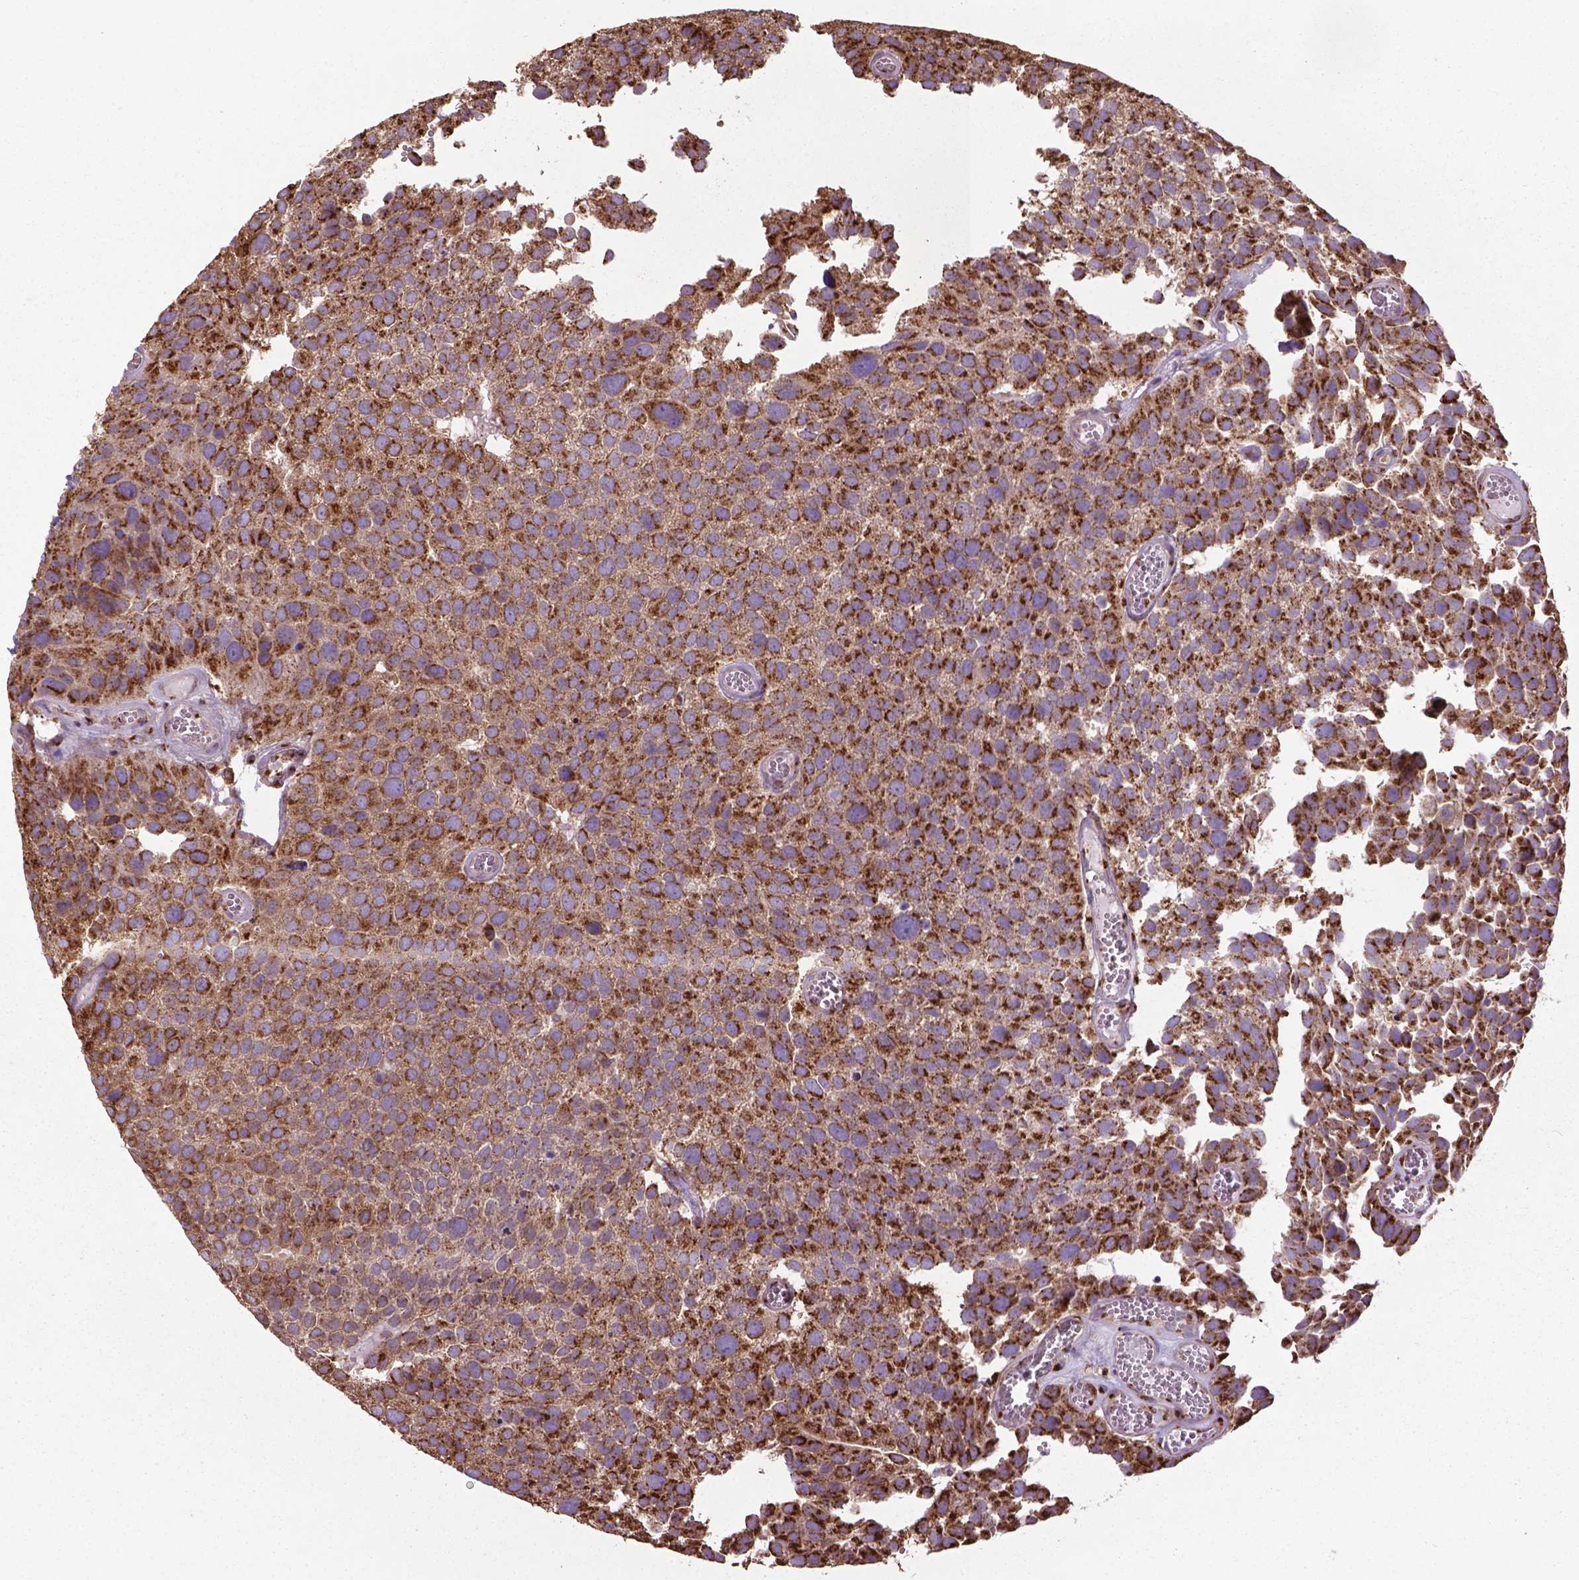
{"staining": {"intensity": "strong", "quantity": ">75%", "location": "cytoplasmic/membranous"}, "tissue": "urothelial cancer", "cell_type": "Tumor cells", "image_type": "cancer", "snomed": [{"axis": "morphology", "description": "Urothelial carcinoma, Low grade"}, {"axis": "topography", "description": "Urinary bladder"}], "caption": "Immunohistochemistry staining of low-grade urothelial carcinoma, which displays high levels of strong cytoplasmic/membranous expression in about >75% of tumor cells indicating strong cytoplasmic/membranous protein positivity. The staining was performed using DAB (3,3'-diaminobenzidine) (brown) for protein detection and nuclei were counterstained in hematoxylin (blue).", "gene": "GAS1", "patient": {"sex": "female", "age": 69}}